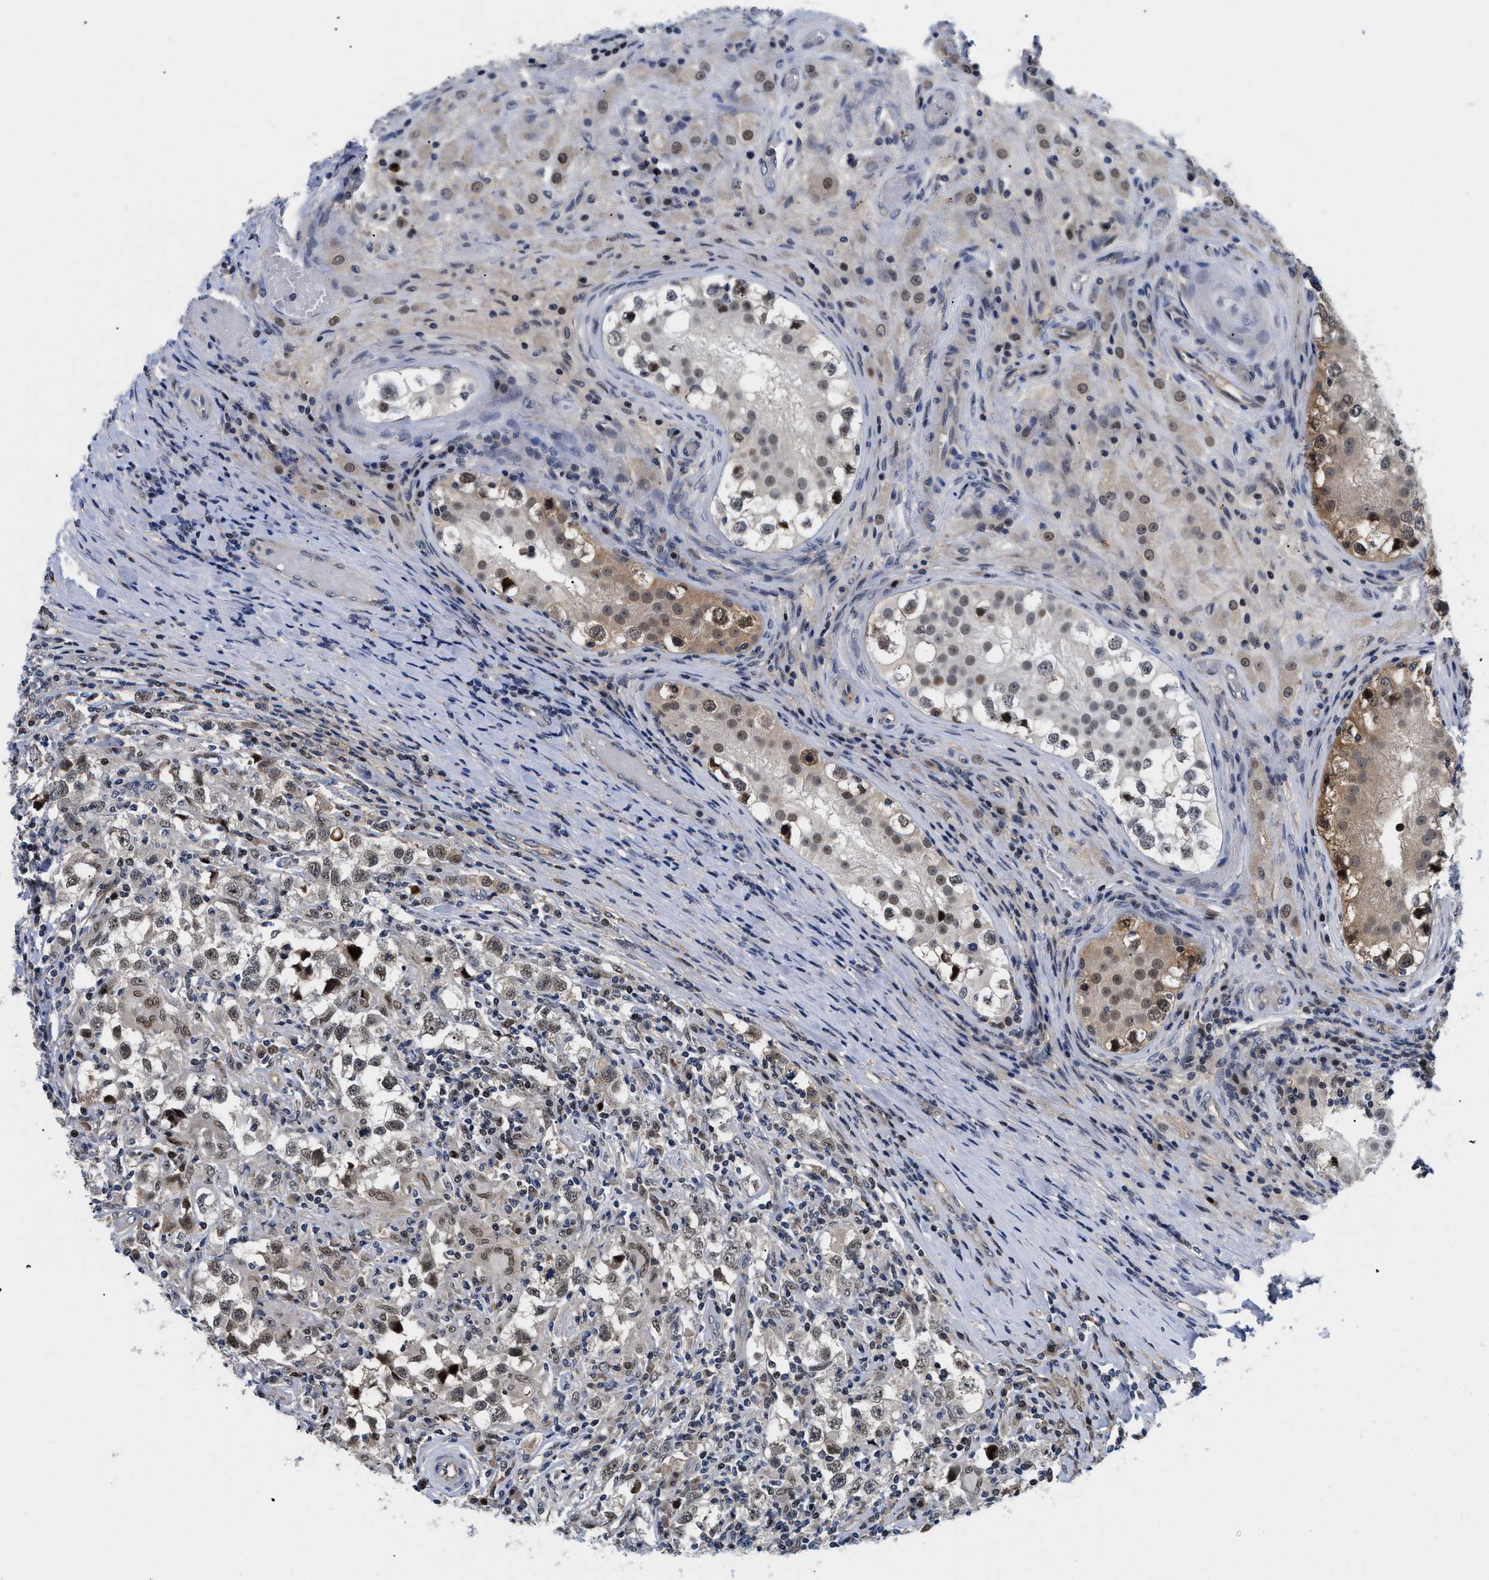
{"staining": {"intensity": "moderate", "quantity": ">75%", "location": "nuclear"}, "tissue": "testis cancer", "cell_type": "Tumor cells", "image_type": "cancer", "snomed": [{"axis": "morphology", "description": "Carcinoma, Embryonal, NOS"}, {"axis": "topography", "description": "Testis"}], "caption": "Protein positivity by immunohistochemistry demonstrates moderate nuclear staining in approximately >75% of tumor cells in testis embryonal carcinoma.", "gene": "SLC29A2", "patient": {"sex": "male", "age": 21}}